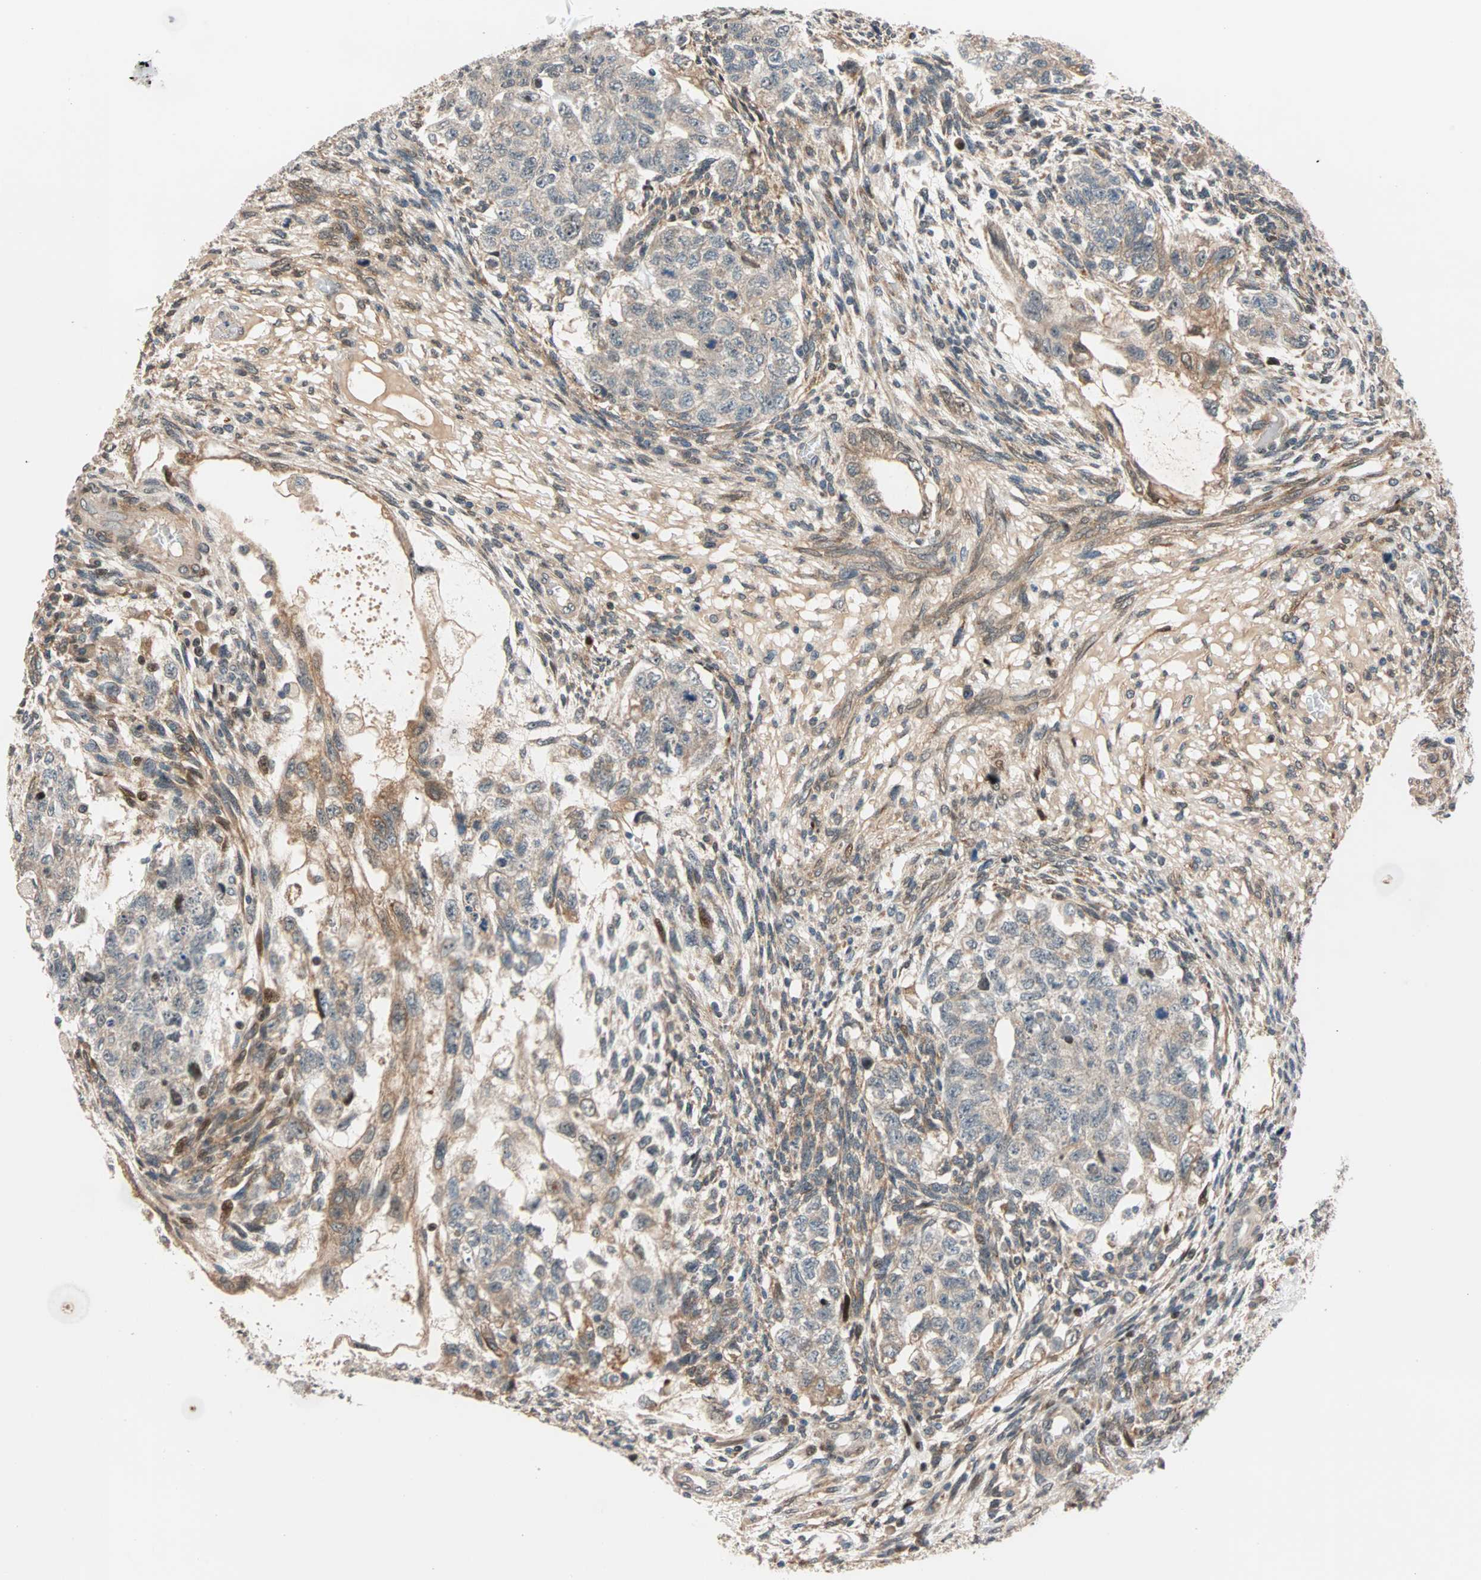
{"staining": {"intensity": "weak", "quantity": ">75%", "location": "cytoplasmic/membranous"}, "tissue": "testis cancer", "cell_type": "Tumor cells", "image_type": "cancer", "snomed": [{"axis": "morphology", "description": "Normal tissue, NOS"}, {"axis": "morphology", "description": "Carcinoma, Embryonal, NOS"}, {"axis": "topography", "description": "Testis"}], "caption": "Weak cytoplasmic/membranous expression for a protein is seen in approximately >75% of tumor cells of embryonal carcinoma (testis) using IHC.", "gene": "HECW1", "patient": {"sex": "male", "age": 36}}